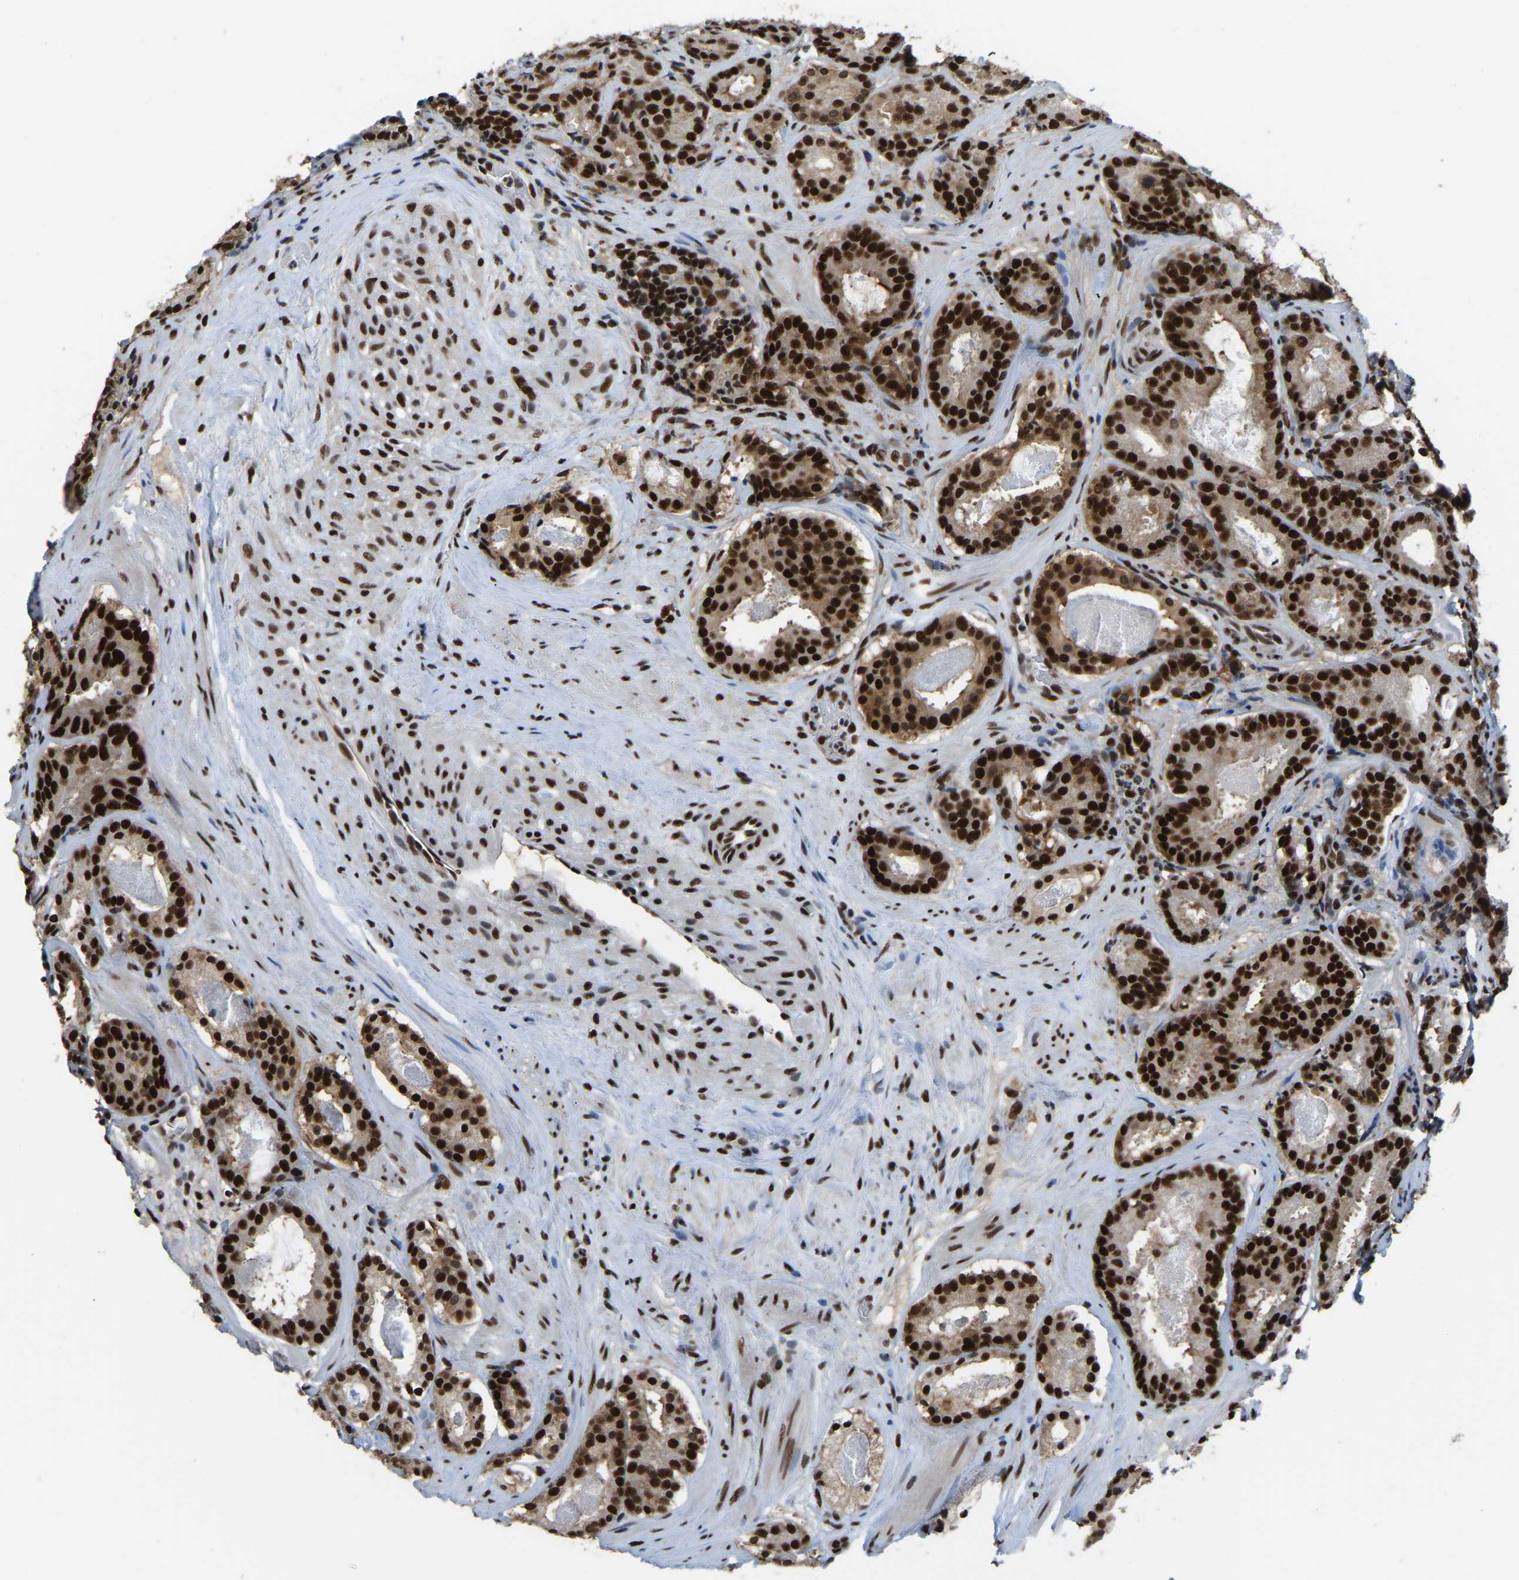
{"staining": {"intensity": "strong", "quantity": ">75%", "location": "nuclear"}, "tissue": "prostate cancer", "cell_type": "Tumor cells", "image_type": "cancer", "snomed": [{"axis": "morphology", "description": "Adenocarcinoma, Low grade"}, {"axis": "topography", "description": "Prostate"}], "caption": "Immunohistochemistry image of neoplastic tissue: prostate low-grade adenocarcinoma stained using immunohistochemistry (IHC) exhibits high levels of strong protein expression localized specifically in the nuclear of tumor cells, appearing as a nuclear brown color.", "gene": "TBL1XR1", "patient": {"sex": "male", "age": 69}}